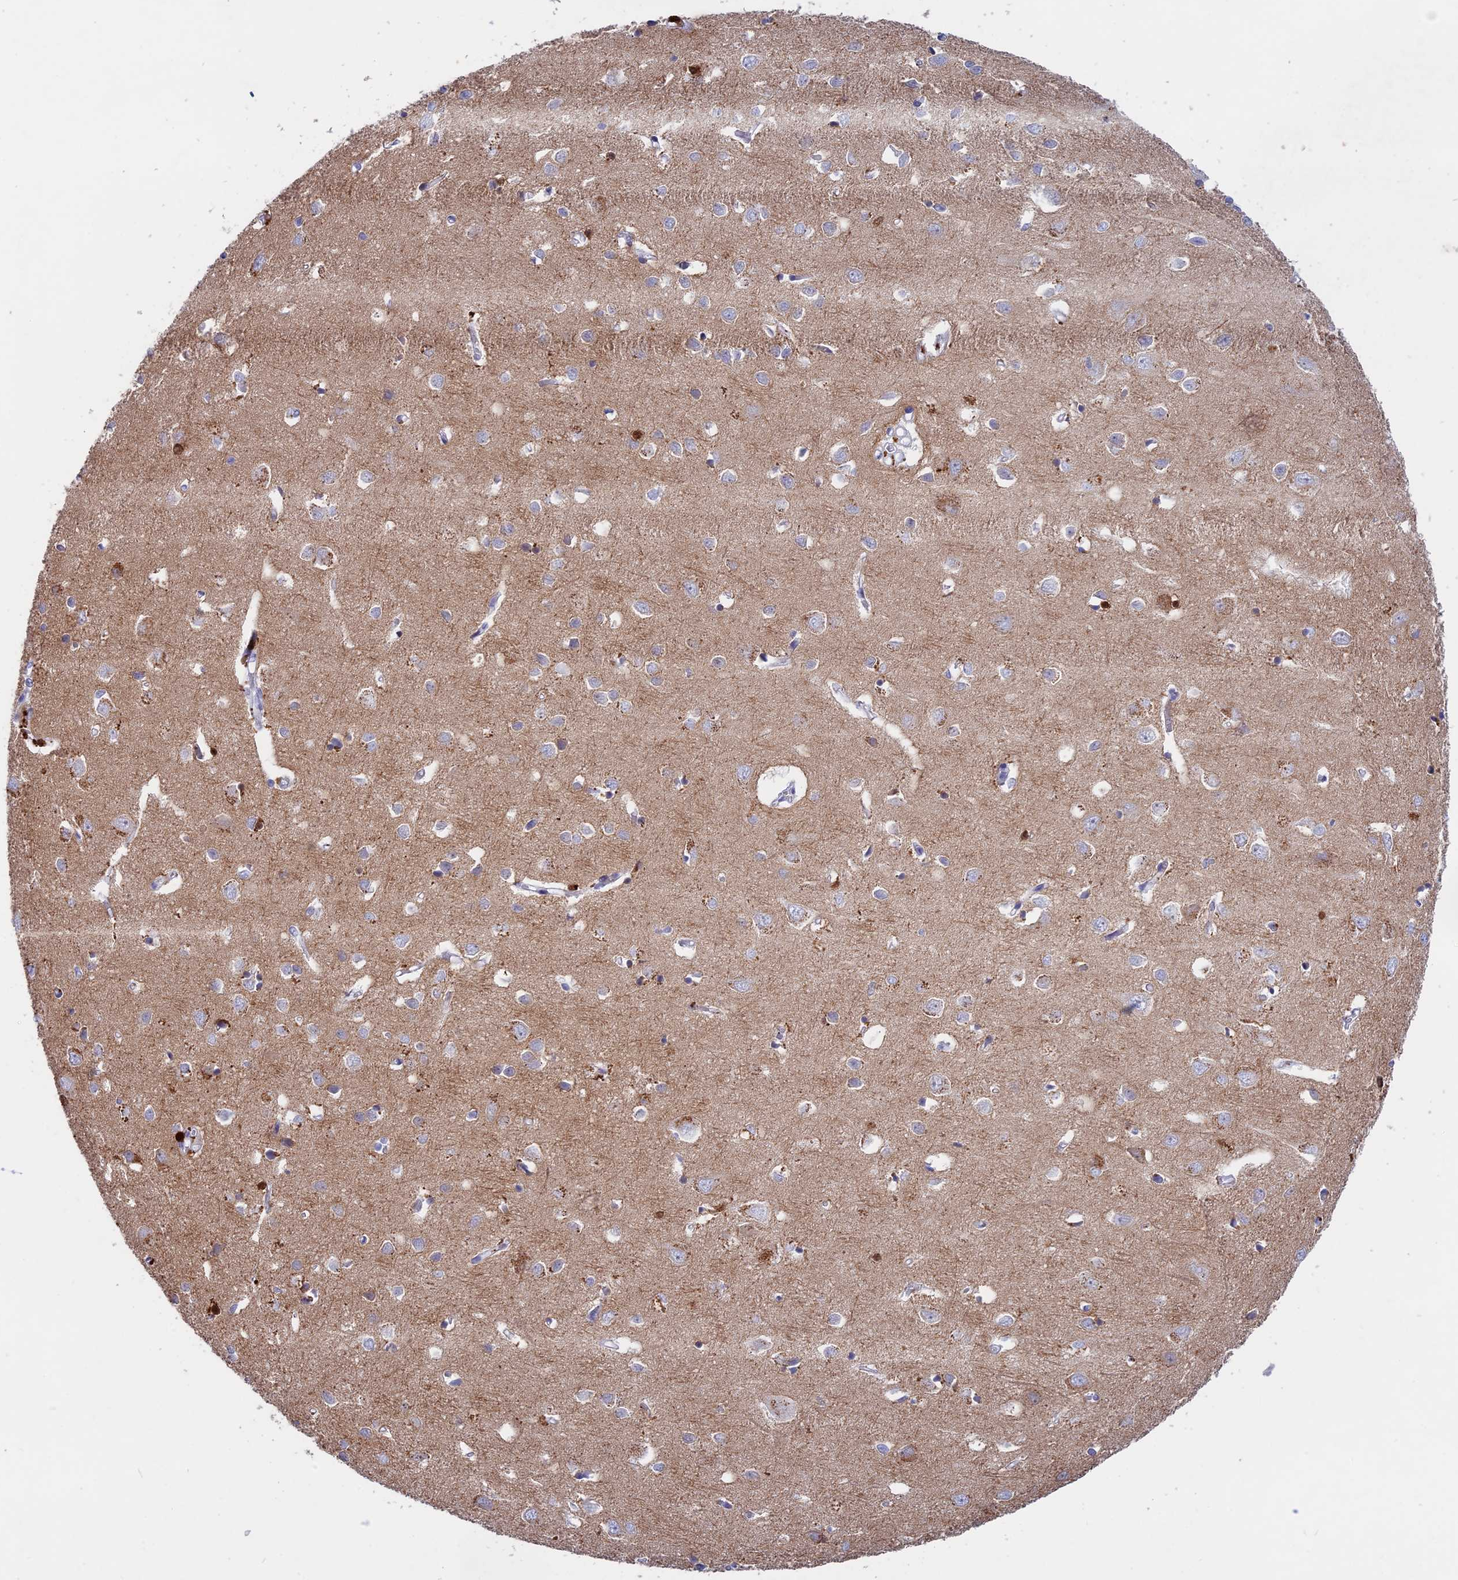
{"staining": {"intensity": "negative", "quantity": "none", "location": "none"}, "tissue": "cerebral cortex", "cell_type": "Endothelial cells", "image_type": "normal", "snomed": [{"axis": "morphology", "description": "Normal tissue, NOS"}, {"axis": "topography", "description": "Cerebral cortex"}], "caption": "DAB immunohistochemical staining of normal cerebral cortex displays no significant expression in endothelial cells. Nuclei are stained in blue.", "gene": "BTBD19", "patient": {"sex": "female", "age": 64}}